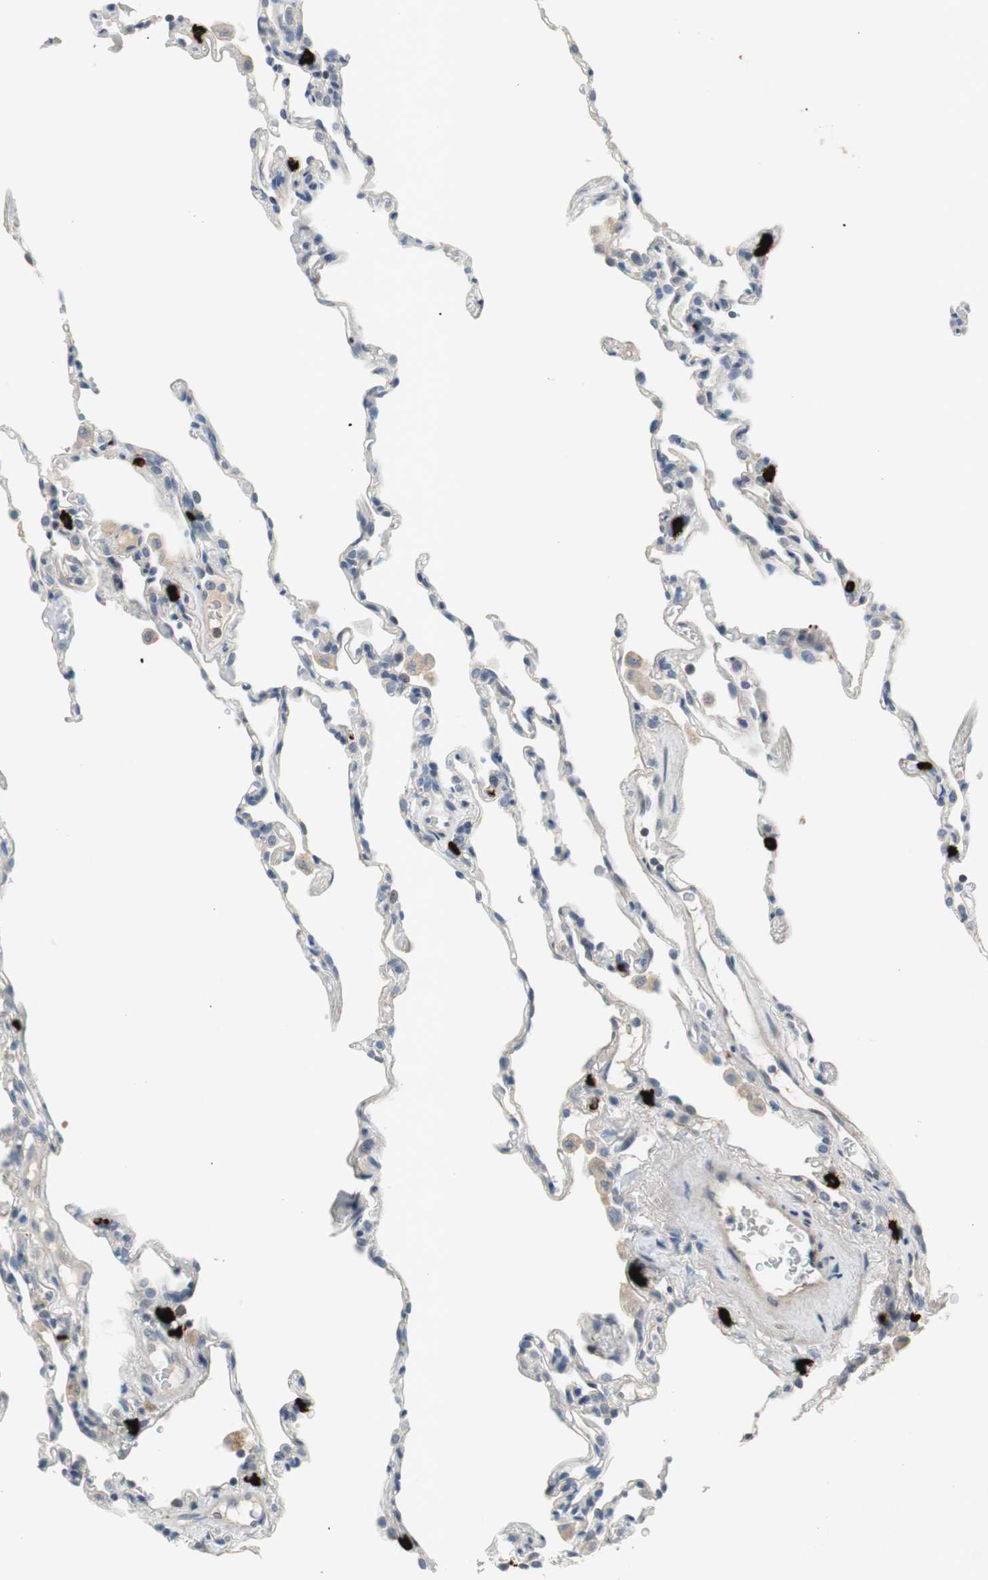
{"staining": {"intensity": "negative", "quantity": "none", "location": "none"}, "tissue": "lung", "cell_type": "Alveolar cells", "image_type": "normal", "snomed": [{"axis": "morphology", "description": "Normal tissue, NOS"}, {"axis": "topography", "description": "Lung"}], "caption": "IHC photomicrograph of benign human lung stained for a protein (brown), which shows no positivity in alveolar cells. Nuclei are stained in blue.", "gene": "COL12A1", "patient": {"sex": "male", "age": 59}}